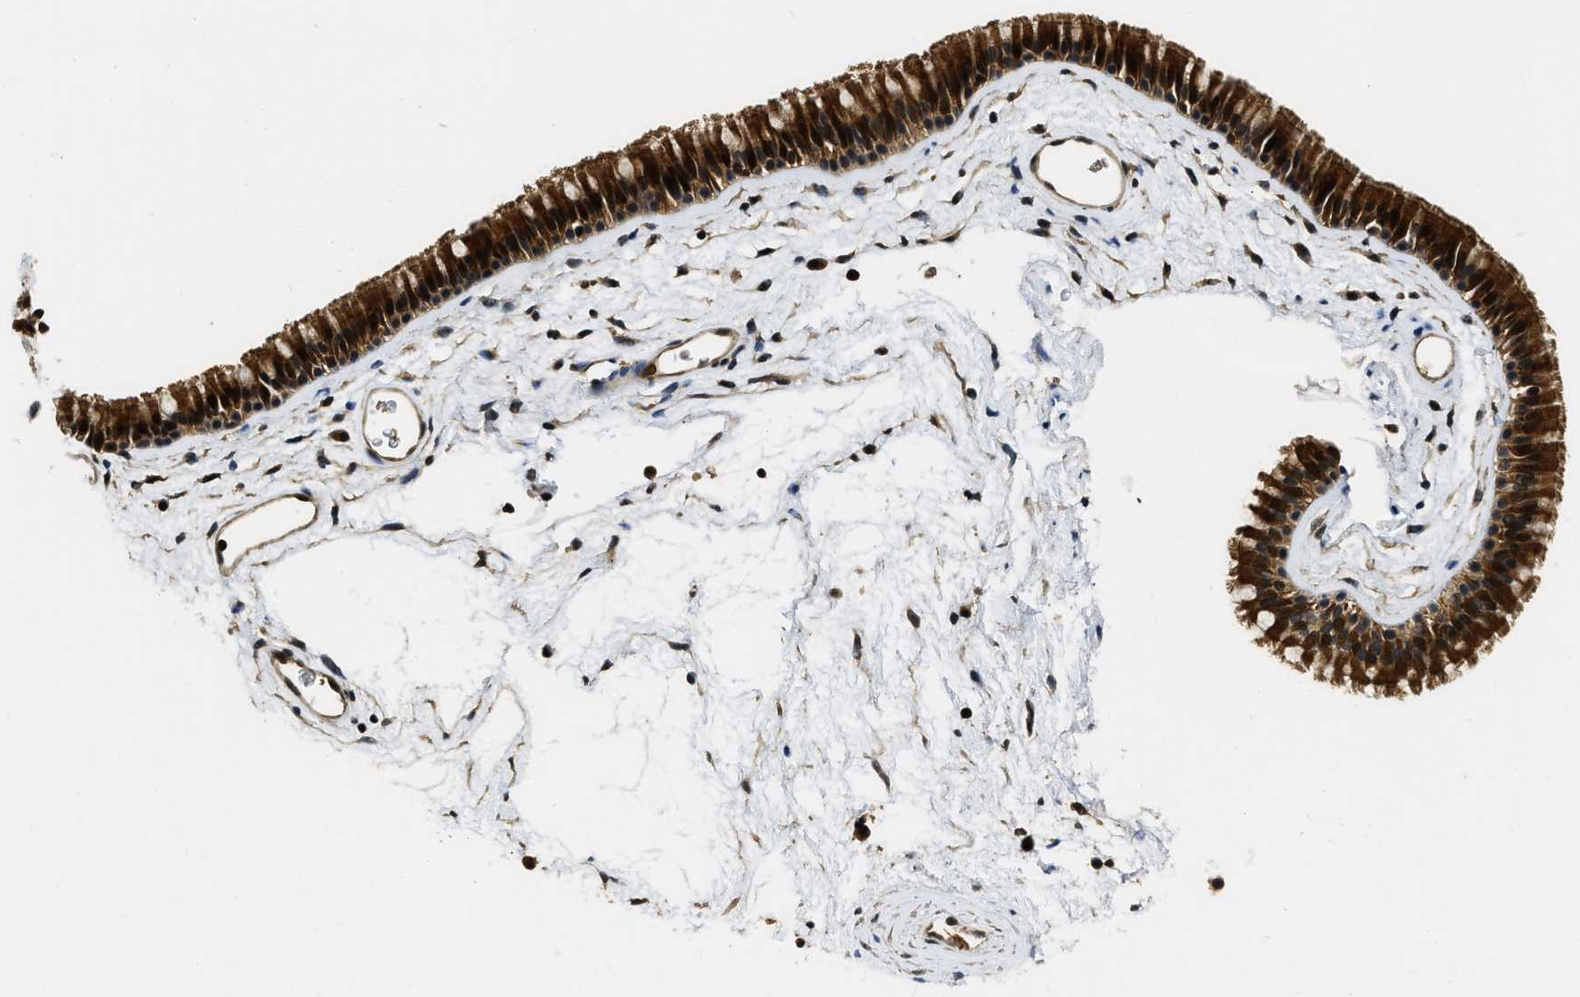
{"staining": {"intensity": "strong", "quantity": ">75%", "location": "cytoplasmic/membranous,nuclear"}, "tissue": "nasopharynx", "cell_type": "Respiratory epithelial cells", "image_type": "normal", "snomed": [{"axis": "morphology", "description": "Normal tissue, NOS"}, {"axis": "morphology", "description": "Inflammation, NOS"}, {"axis": "topography", "description": "Nasopharynx"}], "caption": "Immunohistochemical staining of benign nasopharynx reveals high levels of strong cytoplasmic/membranous,nuclear staining in about >75% of respiratory epithelial cells.", "gene": "ADSL", "patient": {"sex": "male", "age": 48}}